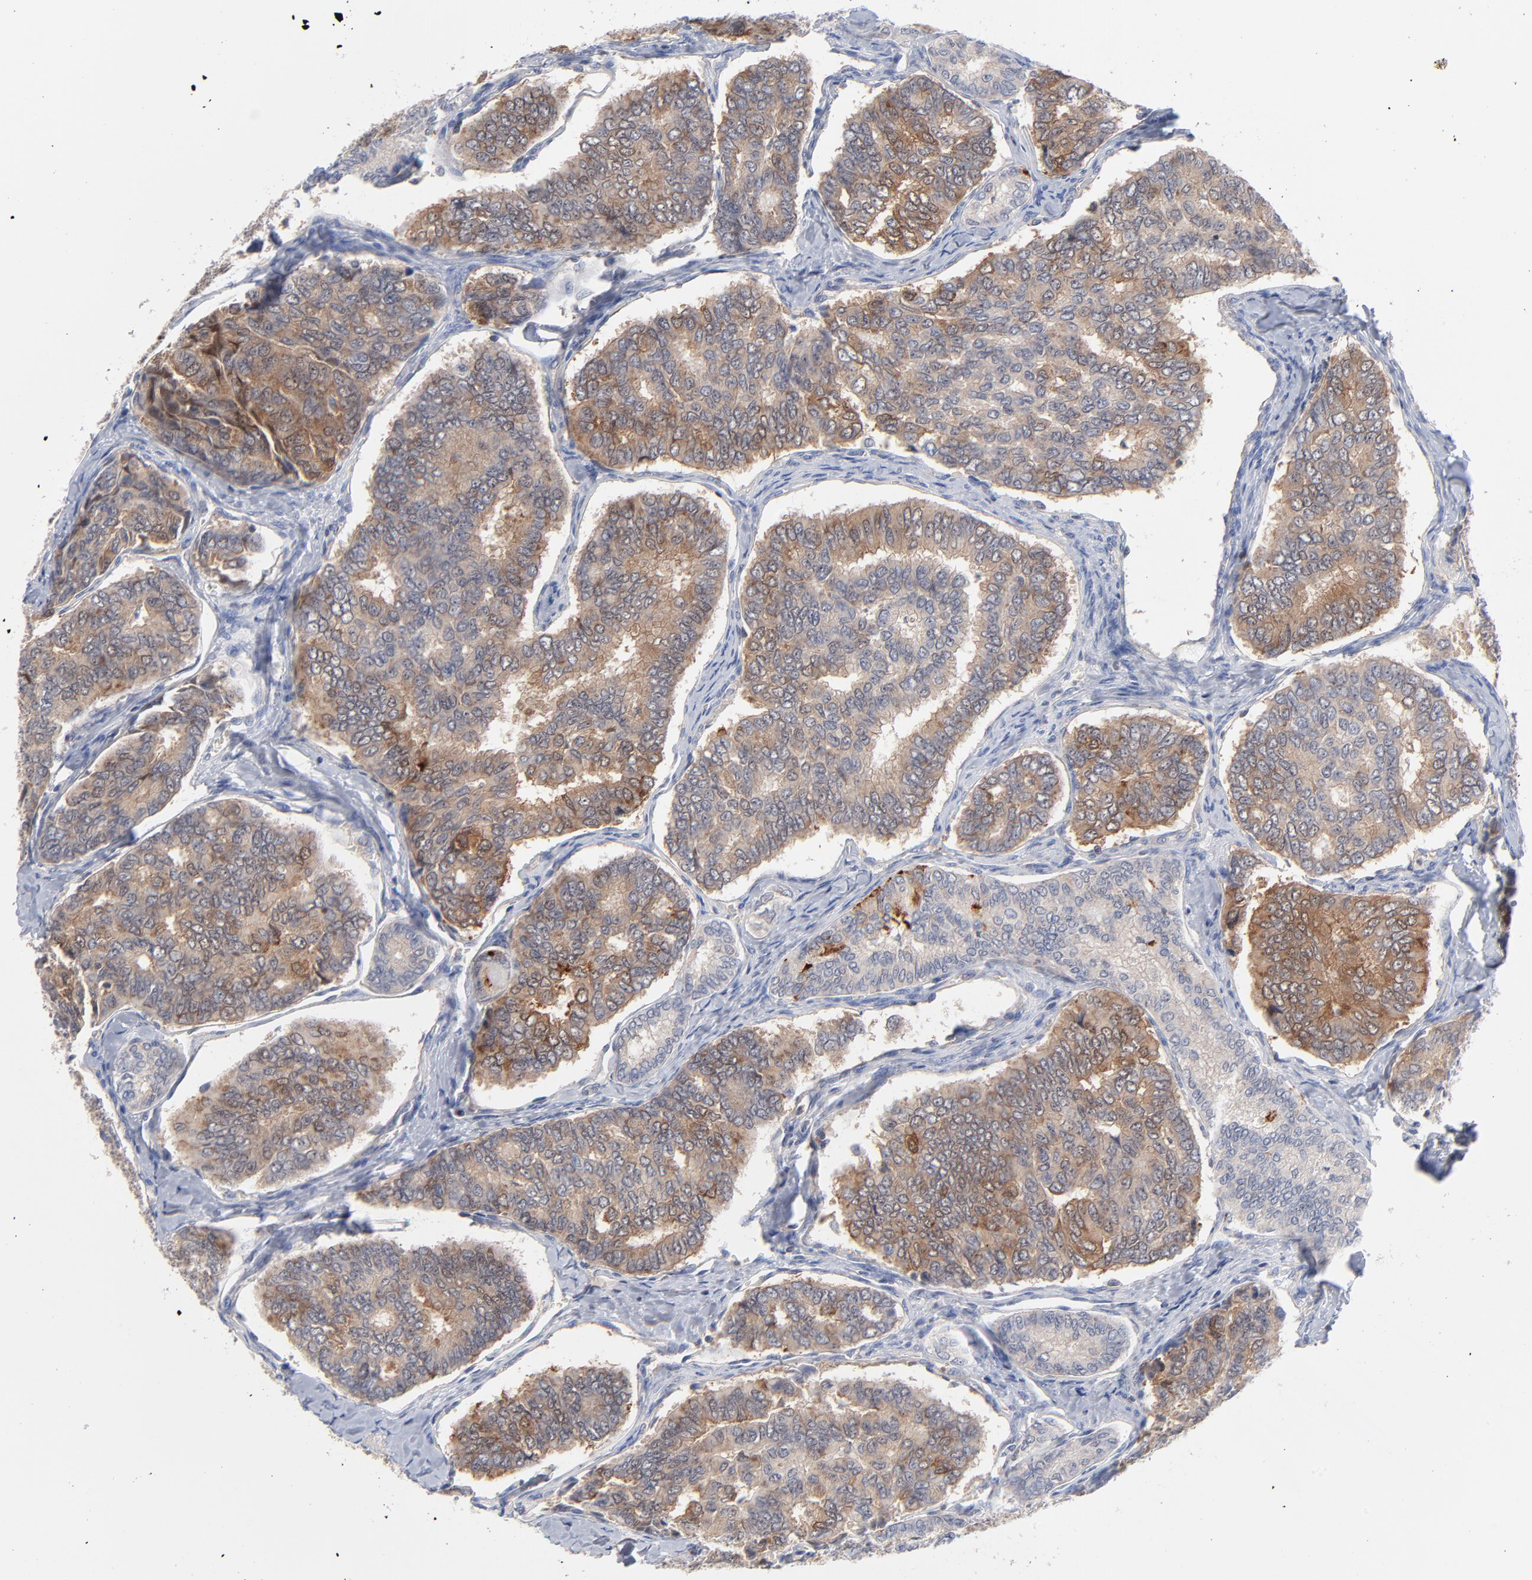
{"staining": {"intensity": "moderate", "quantity": ">75%", "location": "cytoplasmic/membranous"}, "tissue": "thyroid cancer", "cell_type": "Tumor cells", "image_type": "cancer", "snomed": [{"axis": "morphology", "description": "Papillary adenocarcinoma, NOS"}, {"axis": "topography", "description": "Thyroid gland"}], "caption": "Thyroid cancer stained for a protein (brown) demonstrates moderate cytoplasmic/membranous positive staining in approximately >75% of tumor cells.", "gene": "CAB39L", "patient": {"sex": "female", "age": 35}}